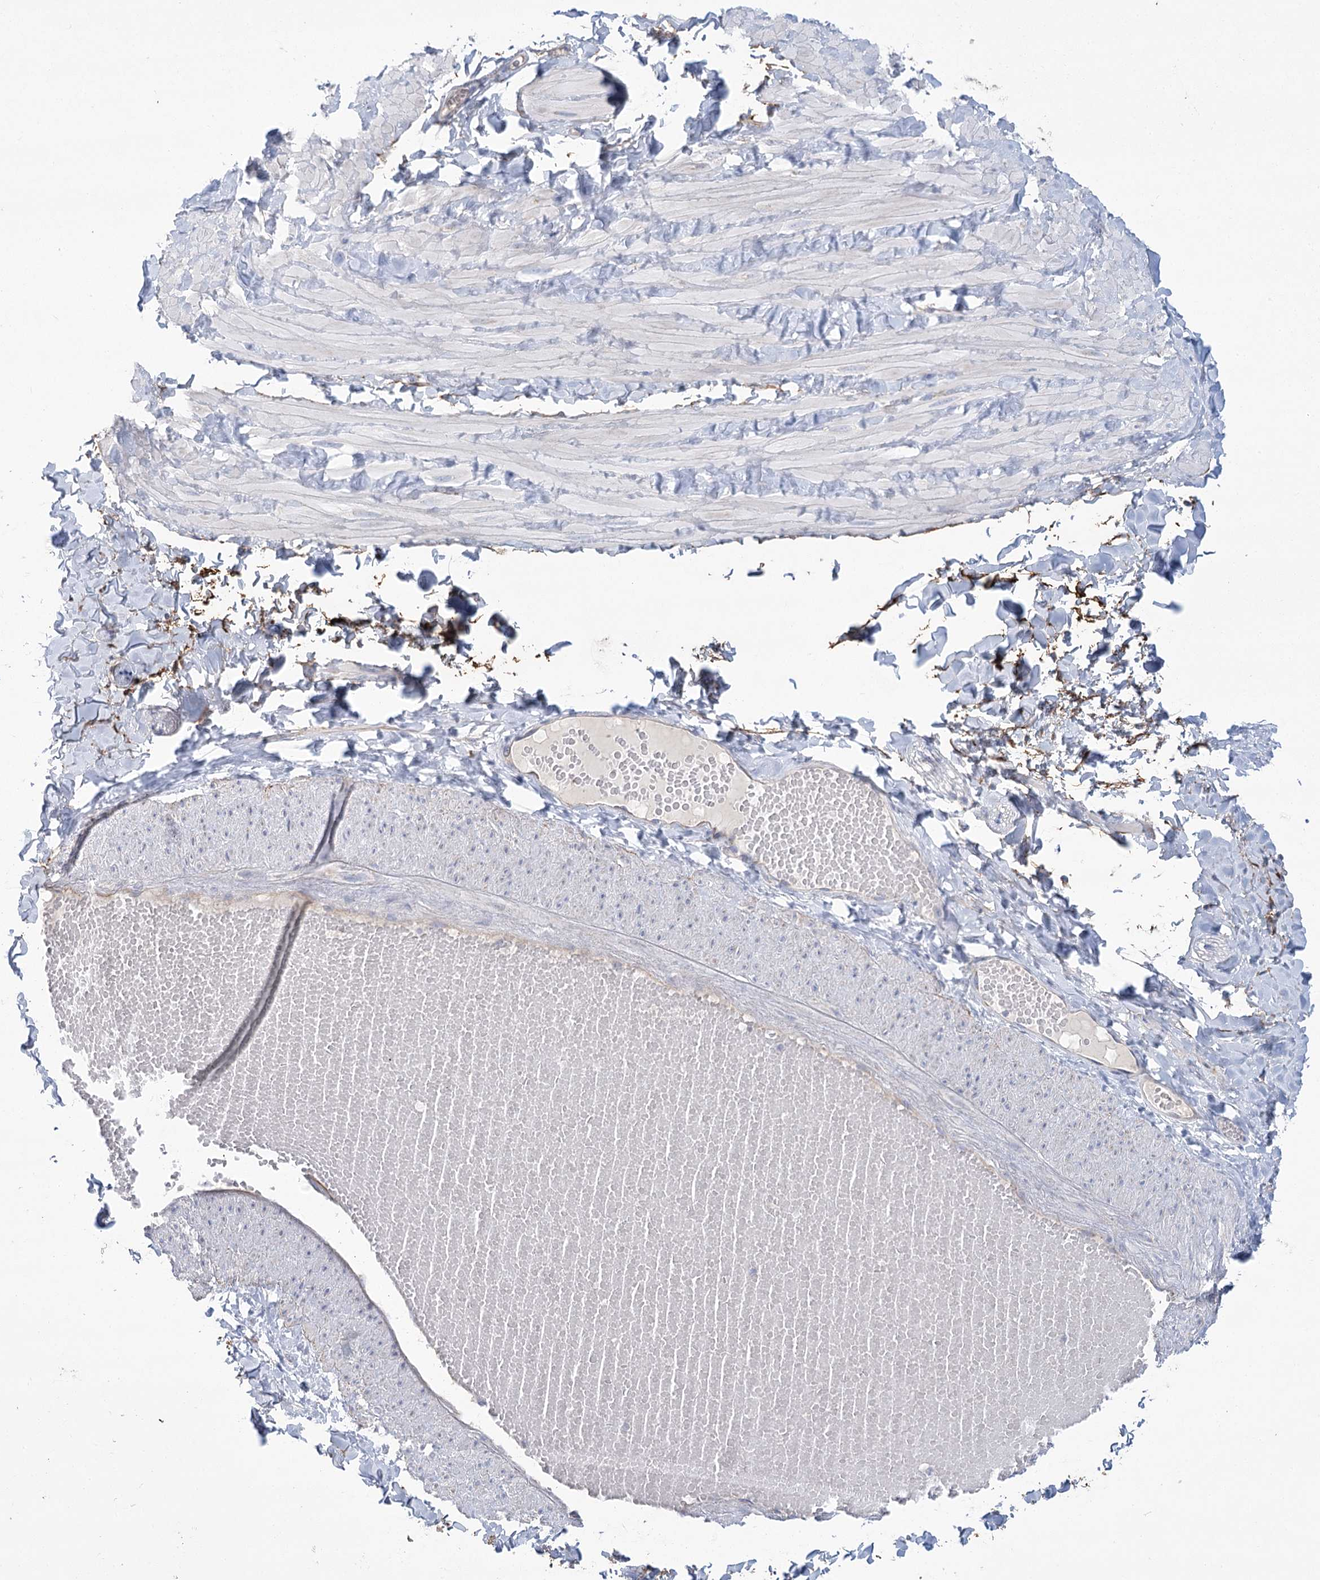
{"staining": {"intensity": "negative", "quantity": "none", "location": "none"}, "tissue": "adipose tissue", "cell_type": "Adipocytes", "image_type": "normal", "snomed": [{"axis": "morphology", "description": "Normal tissue, NOS"}, {"axis": "topography", "description": "Adipose tissue"}, {"axis": "topography", "description": "Vascular tissue"}, {"axis": "topography", "description": "Peripheral nerve tissue"}], "caption": "The histopathology image displays no significant positivity in adipocytes of adipose tissue.", "gene": "SNX7", "patient": {"sex": "male", "age": 25}}